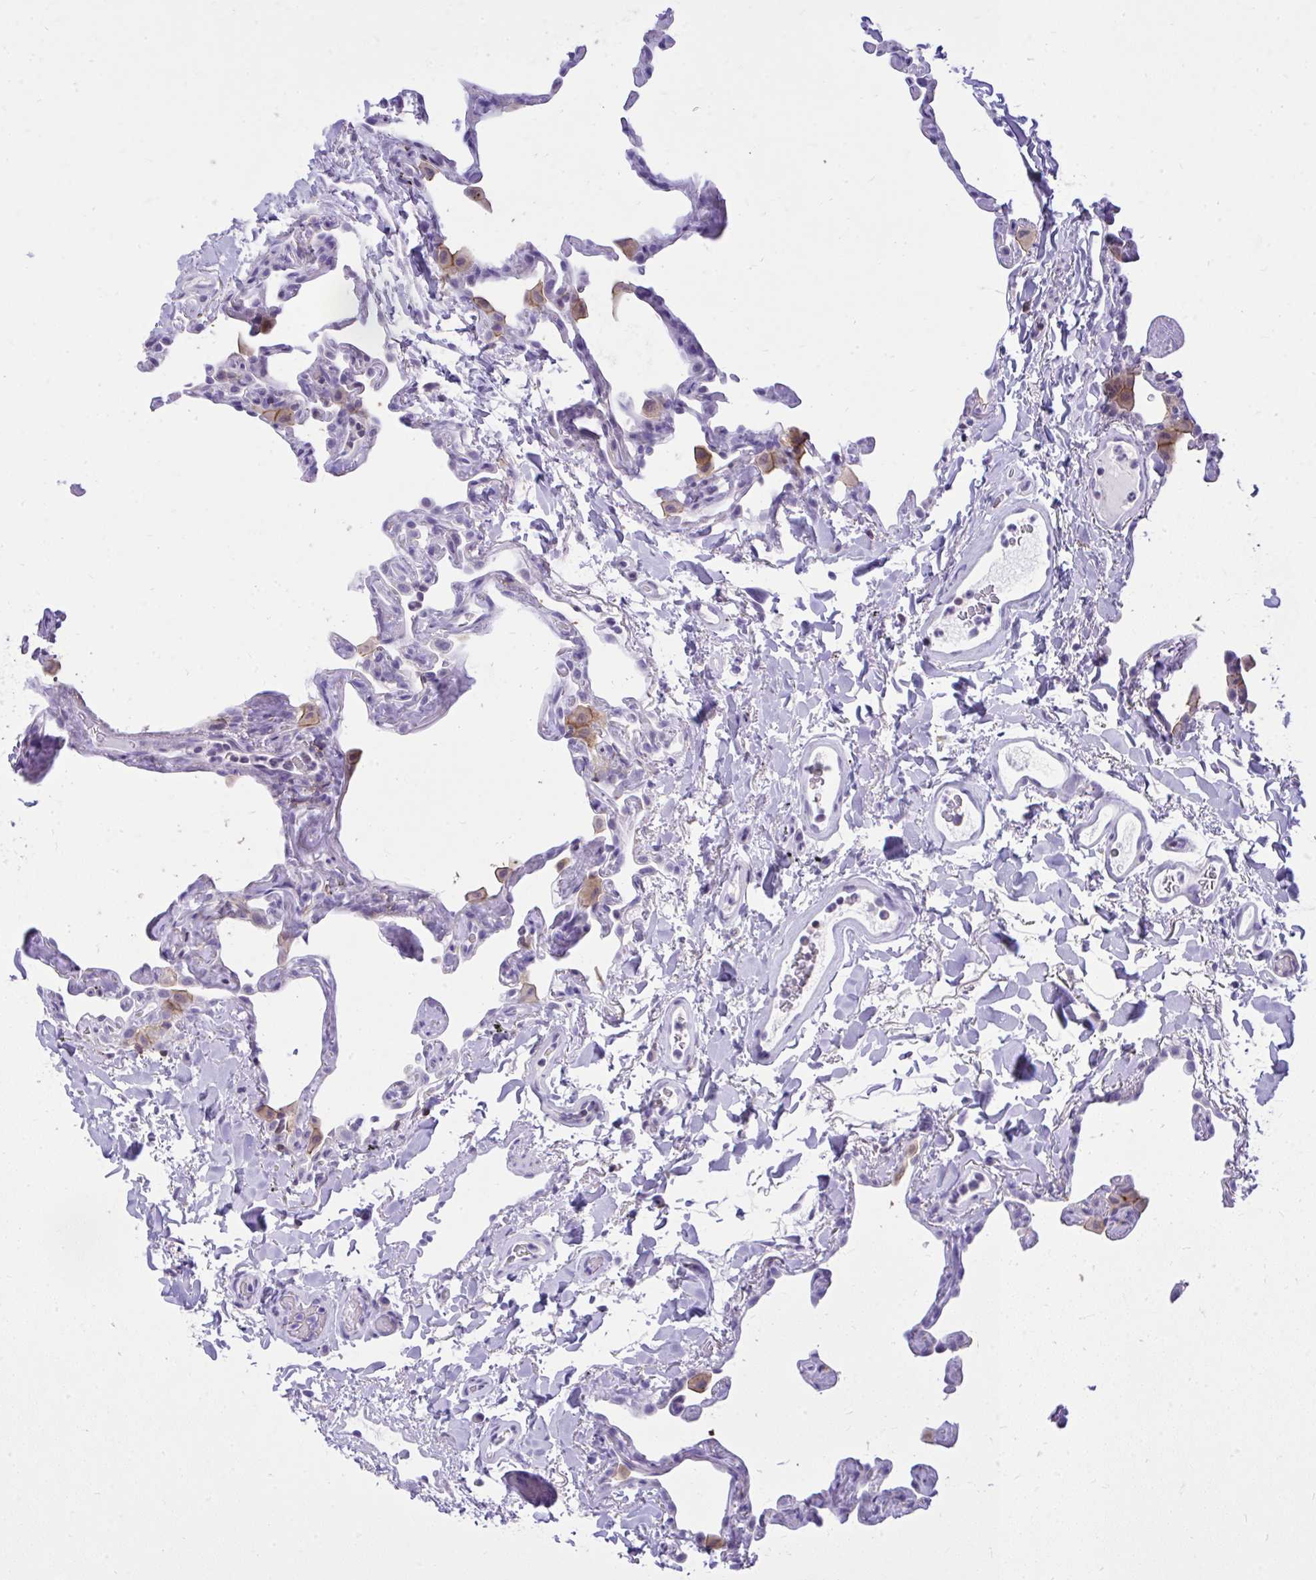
{"staining": {"intensity": "negative", "quantity": "none", "location": "none"}, "tissue": "lung", "cell_type": "Alveolar cells", "image_type": "normal", "snomed": [{"axis": "morphology", "description": "Normal tissue, NOS"}, {"axis": "topography", "description": "Lung"}], "caption": "Immunohistochemical staining of normal human lung displays no significant positivity in alveolar cells.", "gene": "GPRIN3", "patient": {"sex": "male", "age": 65}}